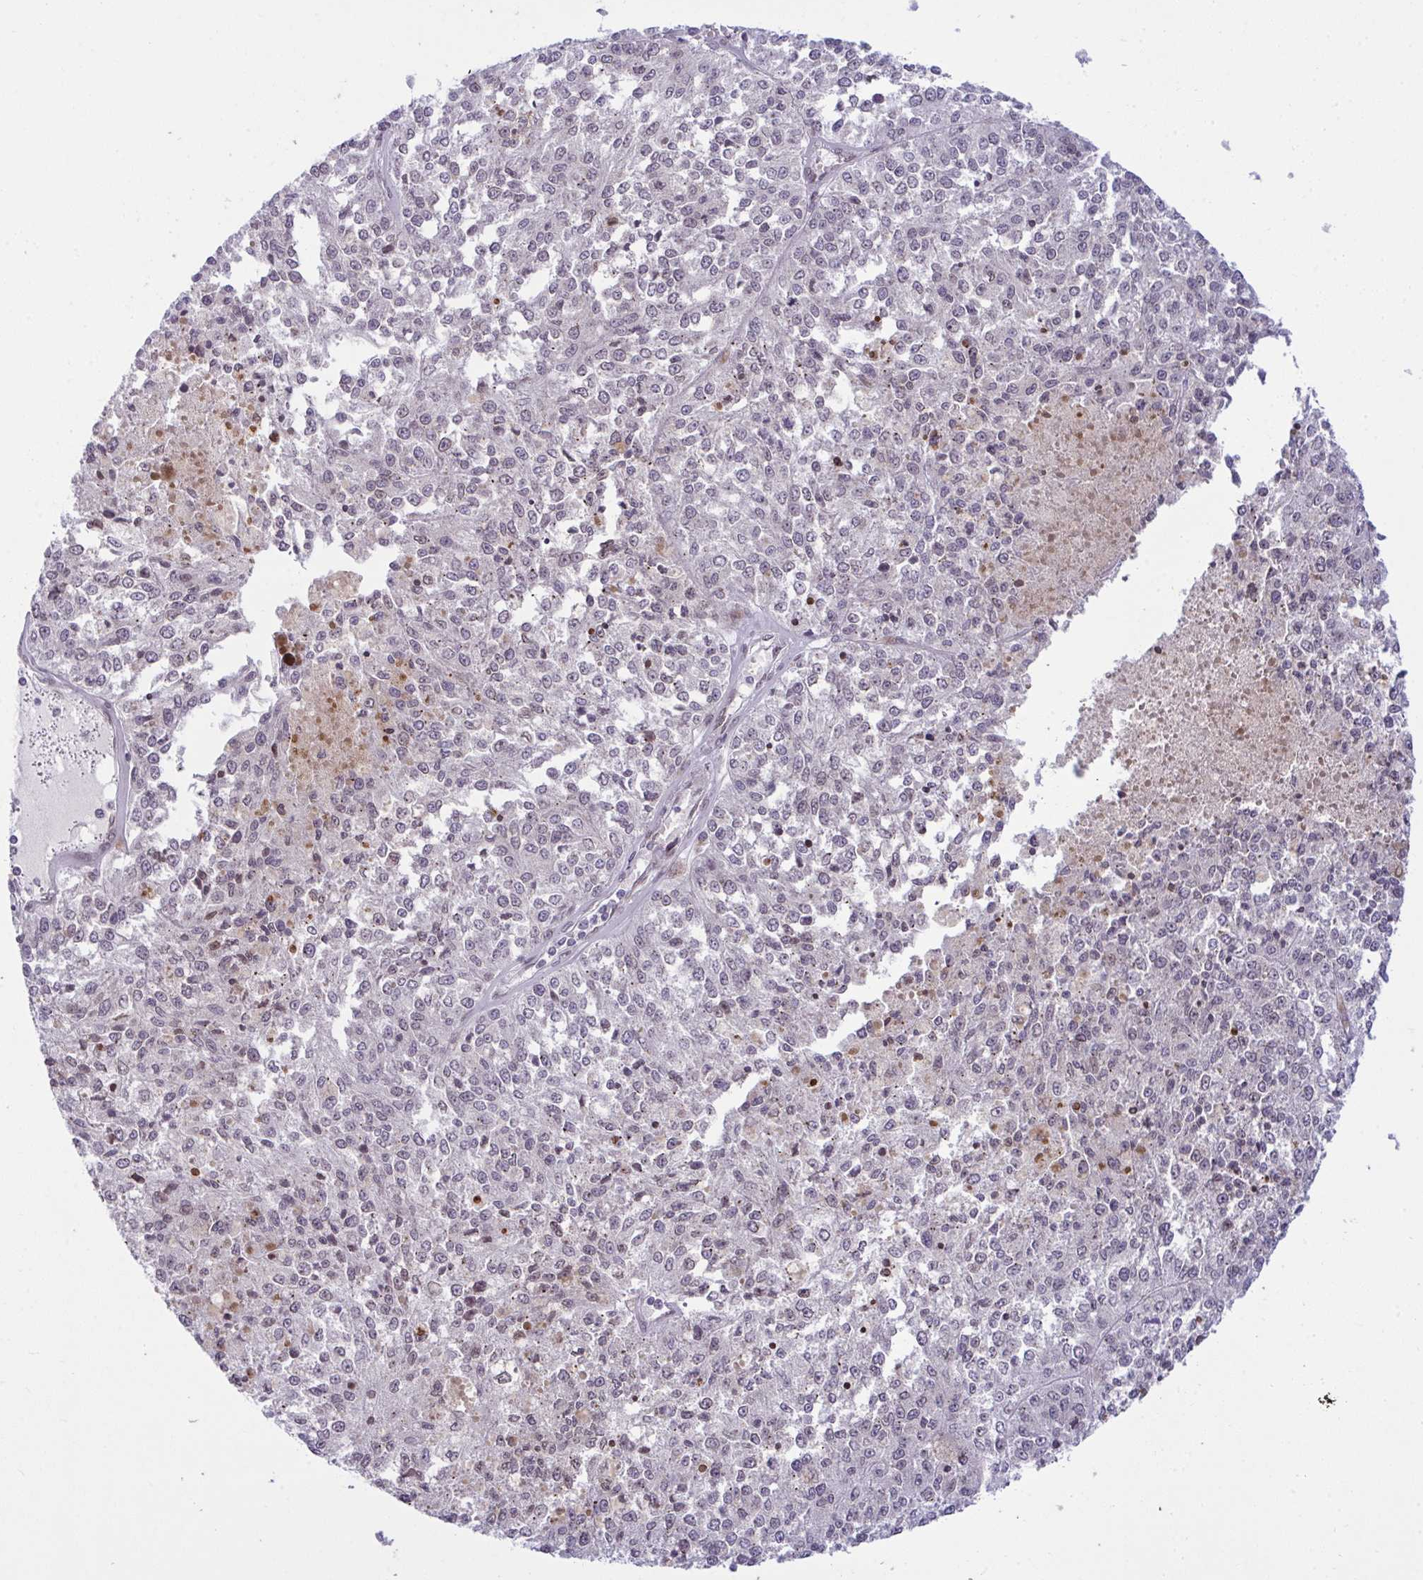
{"staining": {"intensity": "moderate", "quantity": "25%-75%", "location": "cytoplasmic/membranous,nuclear"}, "tissue": "melanoma", "cell_type": "Tumor cells", "image_type": "cancer", "snomed": [{"axis": "morphology", "description": "Malignant melanoma, Metastatic site"}, {"axis": "topography", "description": "Lymph node"}], "caption": "Immunohistochemical staining of human malignant melanoma (metastatic site) shows medium levels of moderate cytoplasmic/membranous and nuclear protein staining in about 25%-75% of tumor cells.", "gene": "RANBP2", "patient": {"sex": "female", "age": 64}}